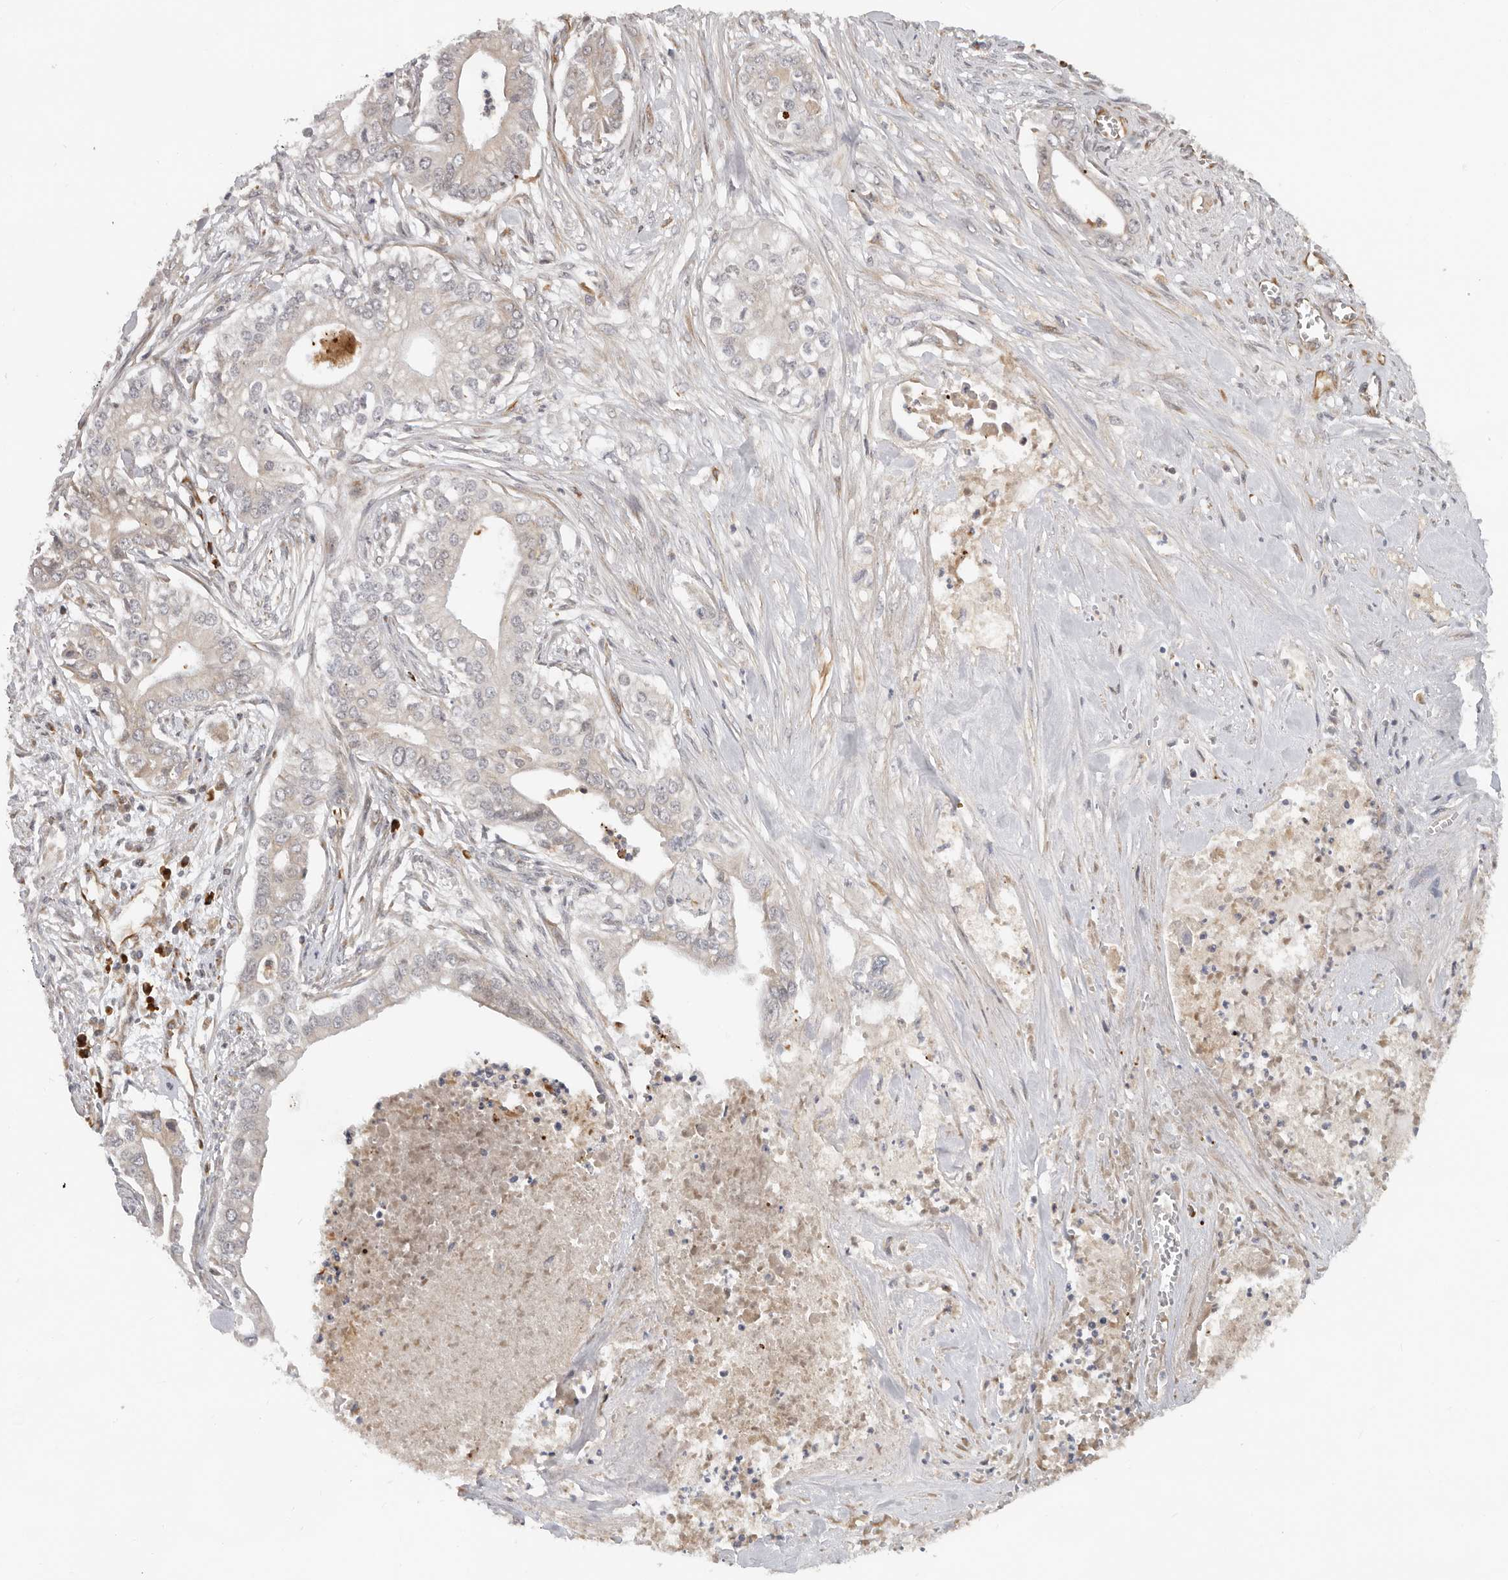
{"staining": {"intensity": "negative", "quantity": "none", "location": "none"}, "tissue": "pancreatic cancer", "cell_type": "Tumor cells", "image_type": "cancer", "snomed": [{"axis": "morphology", "description": "Adenocarcinoma, NOS"}, {"axis": "topography", "description": "Pancreas"}], "caption": "Tumor cells are negative for protein expression in human pancreatic cancer.", "gene": "RNF157", "patient": {"sex": "female", "age": 78}}